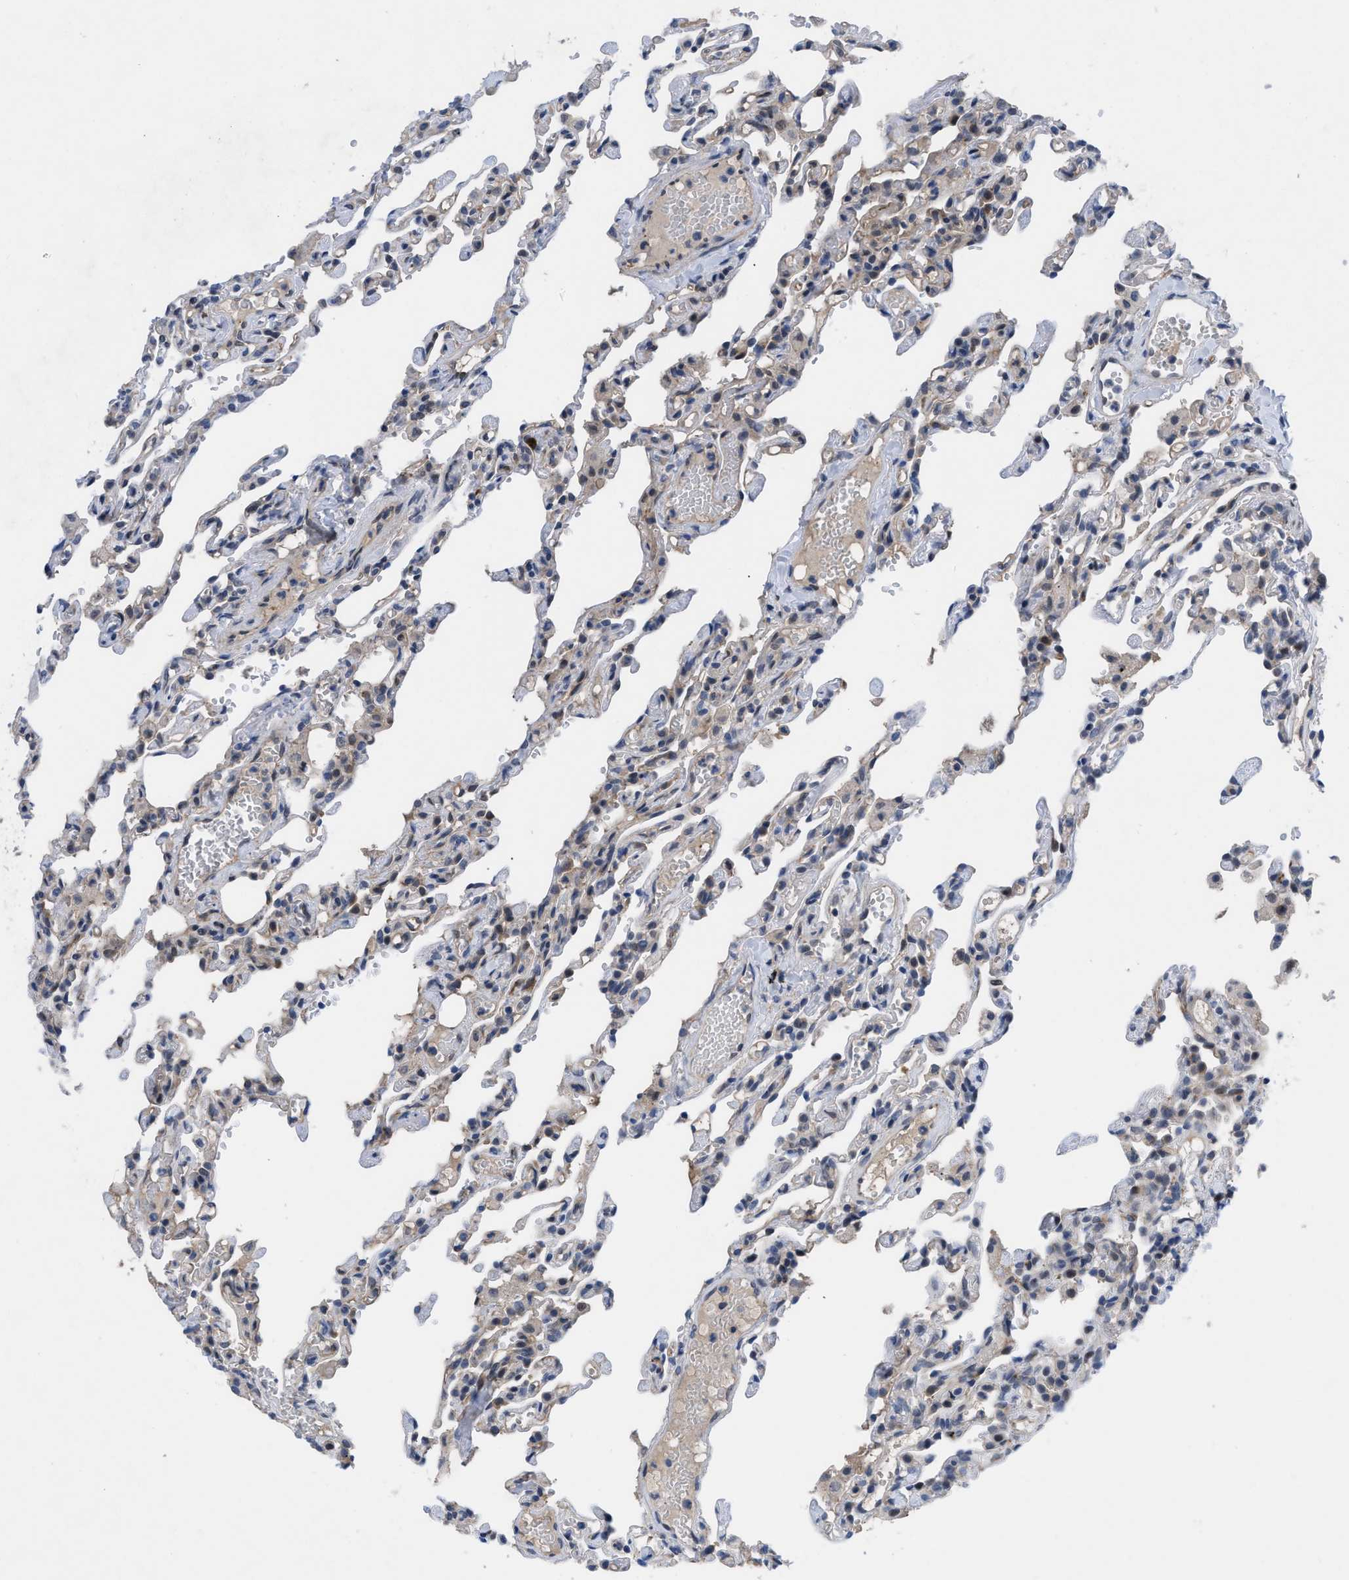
{"staining": {"intensity": "negative", "quantity": "none", "location": "none"}, "tissue": "lung", "cell_type": "Alveolar cells", "image_type": "normal", "snomed": [{"axis": "morphology", "description": "Normal tissue, NOS"}, {"axis": "topography", "description": "Lung"}], "caption": "This is an IHC micrograph of unremarkable human lung. There is no staining in alveolar cells.", "gene": "IL17RE", "patient": {"sex": "male", "age": 21}}